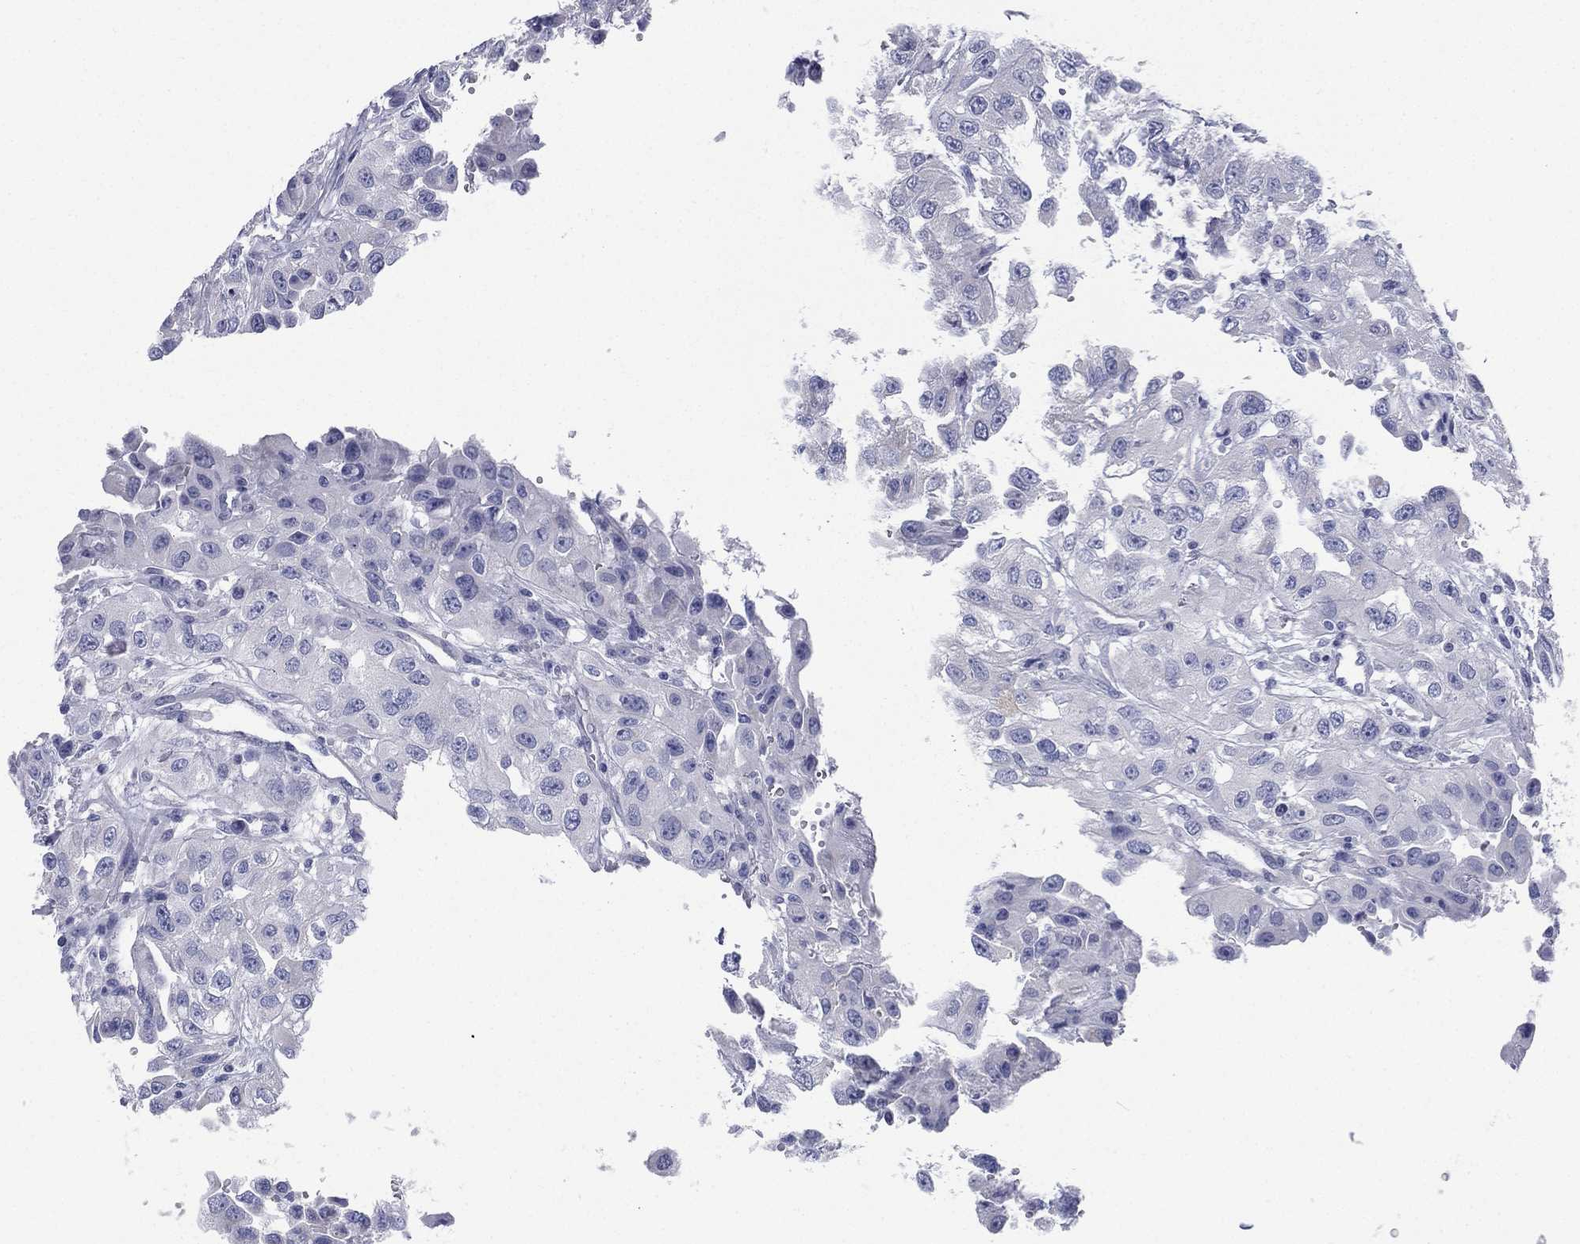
{"staining": {"intensity": "negative", "quantity": "none", "location": "none"}, "tissue": "renal cancer", "cell_type": "Tumor cells", "image_type": "cancer", "snomed": [{"axis": "morphology", "description": "Adenocarcinoma, NOS"}, {"axis": "topography", "description": "Kidney"}], "caption": "A high-resolution image shows immunohistochemistry staining of adenocarcinoma (renal), which exhibits no significant expression in tumor cells.", "gene": "FCER2", "patient": {"sex": "male", "age": 64}}